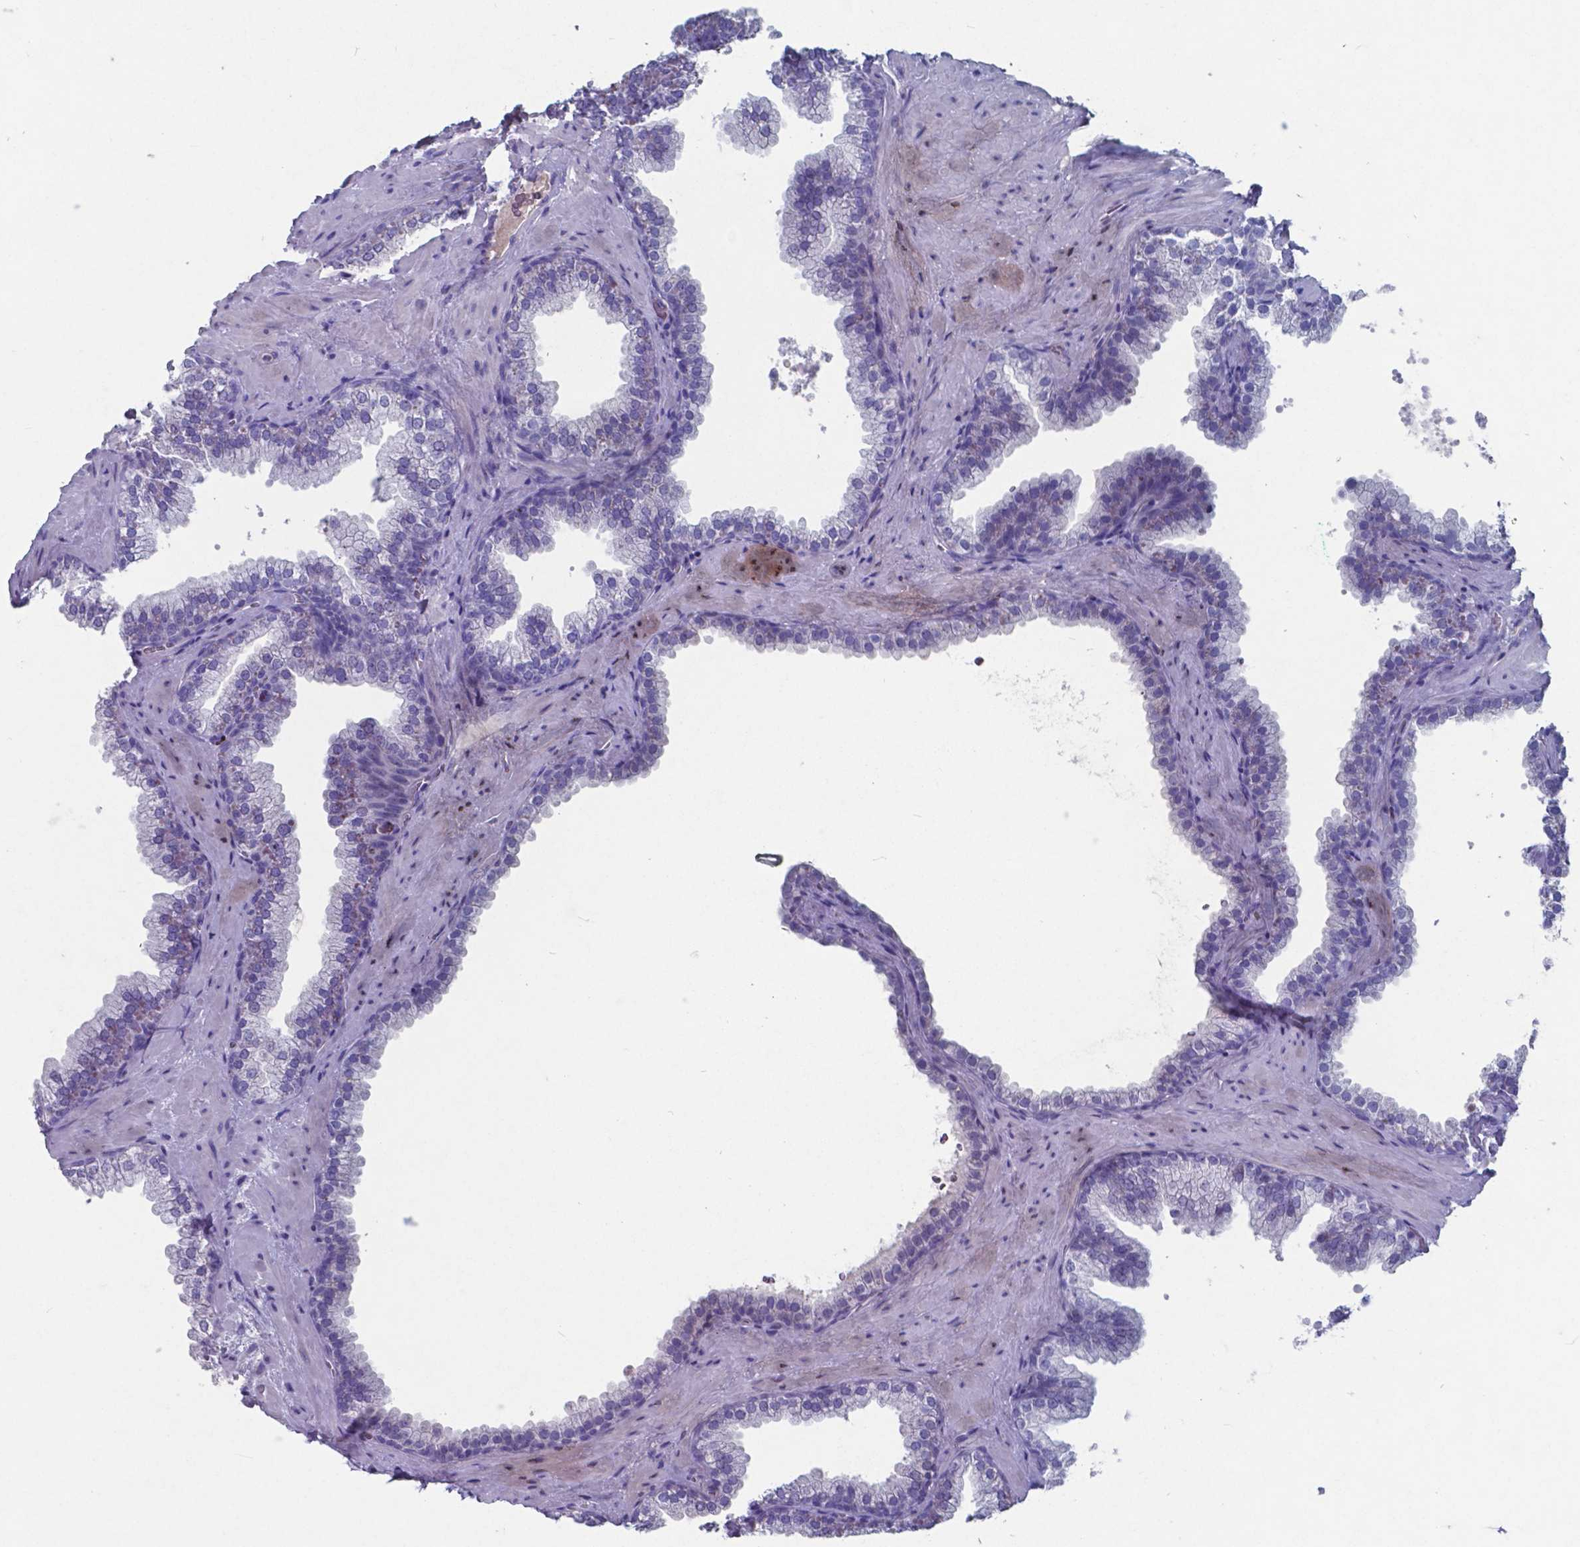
{"staining": {"intensity": "negative", "quantity": "none", "location": "none"}, "tissue": "prostate", "cell_type": "Glandular cells", "image_type": "normal", "snomed": [{"axis": "morphology", "description": "Normal tissue, NOS"}, {"axis": "topography", "description": "Prostate"}], "caption": "IHC of benign prostate demonstrates no expression in glandular cells. (IHC, brightfield microscopy, high magnification).", "gene": "TTR", "patient": {"sex": "male", "age": 79}}